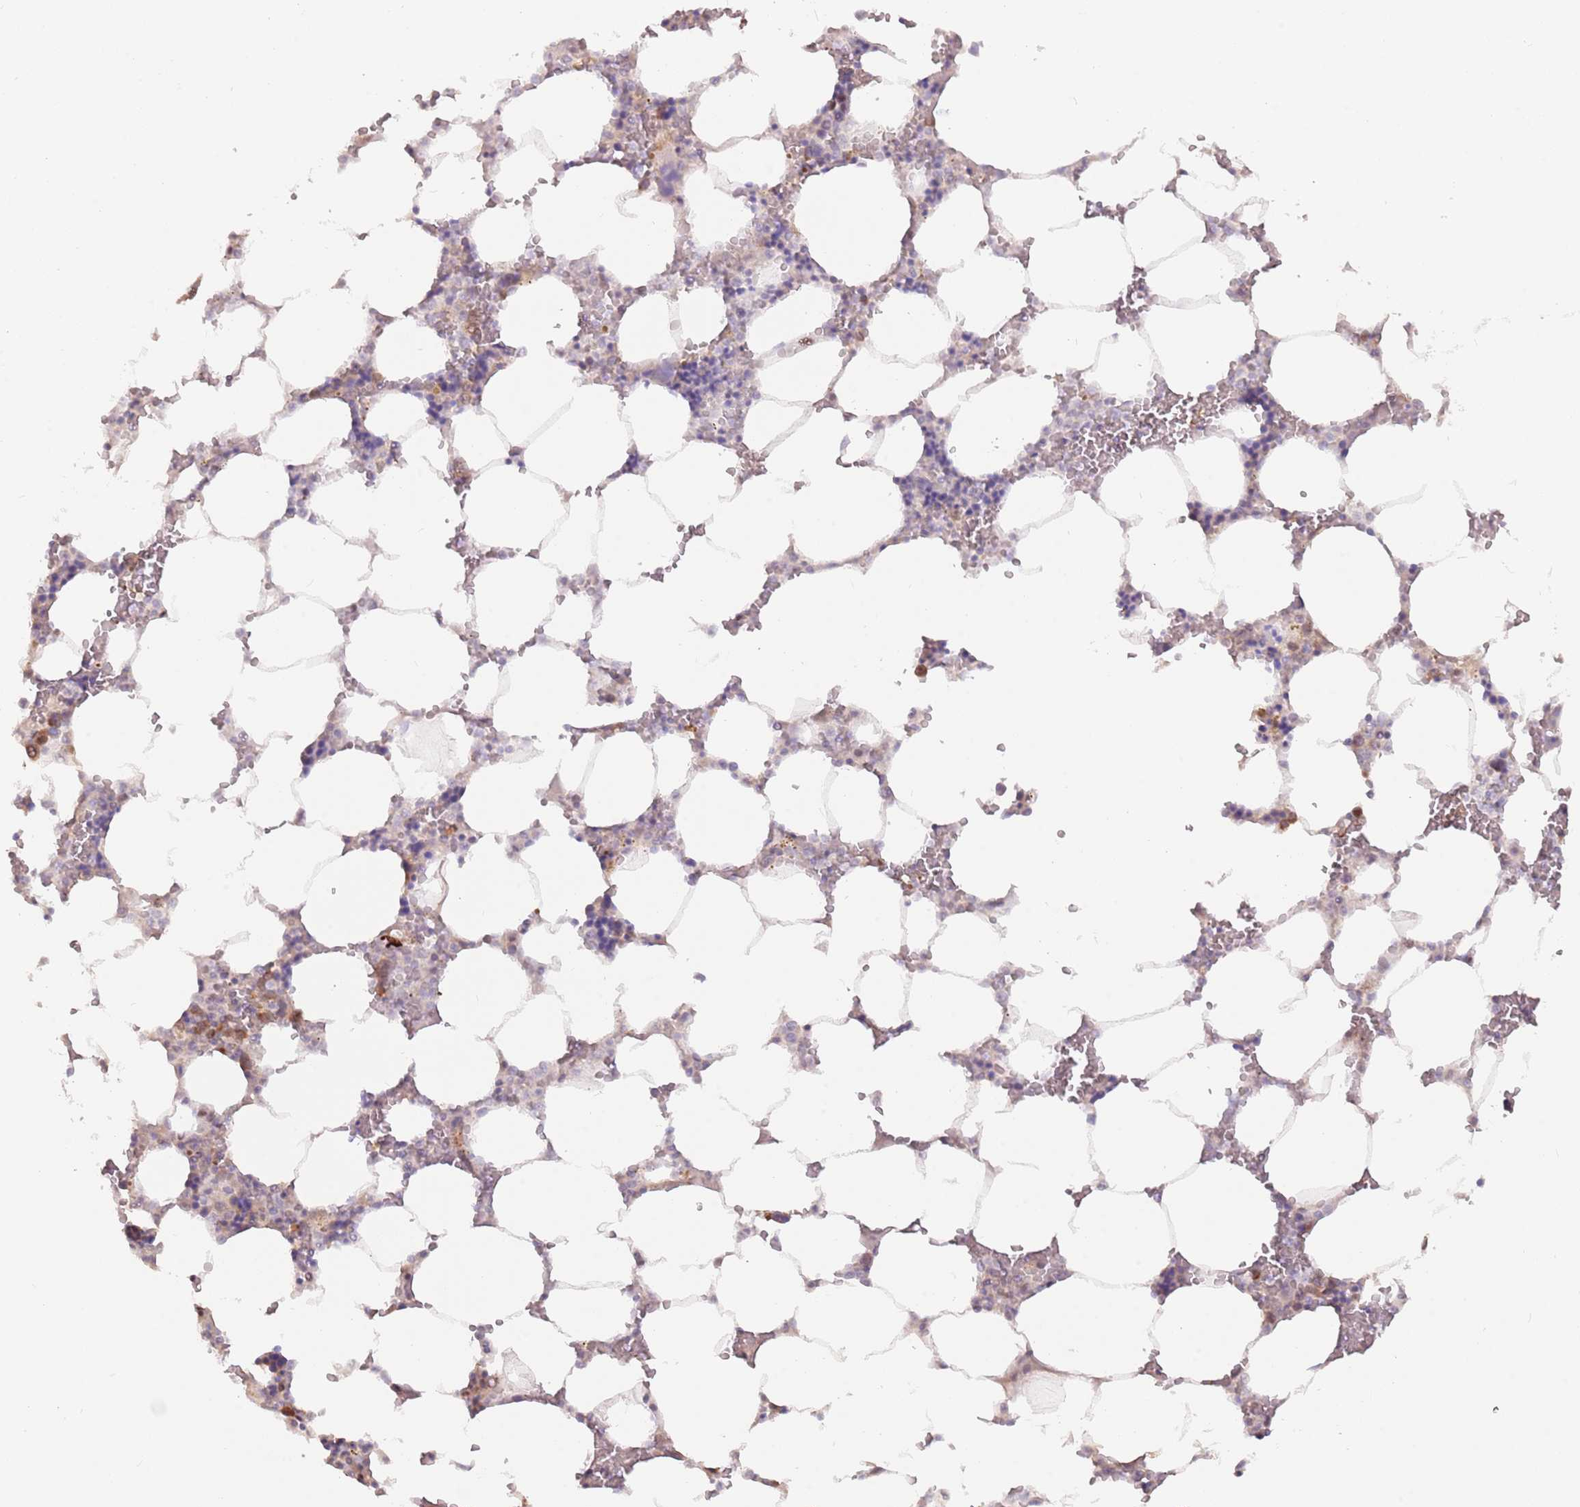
{"staining": {"intensity": "moderate", "quantity": "<25%", "location": "cytoplasmic/membranous"}, "tissue": "bone marrow", "cell_type": "Hematopoietic cells", "image_type": "normal", "snomed": [{"axis": "morphology", "description": "Normal tissue, NOS"}, {"axis": "topography", "description": "Bone marrow"}], "caption": "Normal bone marrow was stained to show a protein in brown. There is low levels of moderate cytoplasmic/membranous staining in about <25% of hematopoietic cells. The staining was performed using DAB to visualize the protein expression in brown, while the nuclei were stained in blue with hematoxylin (Magnification: 20x).", "gene": "LDHD", "patient": {"sex": "male", "age": 64}}